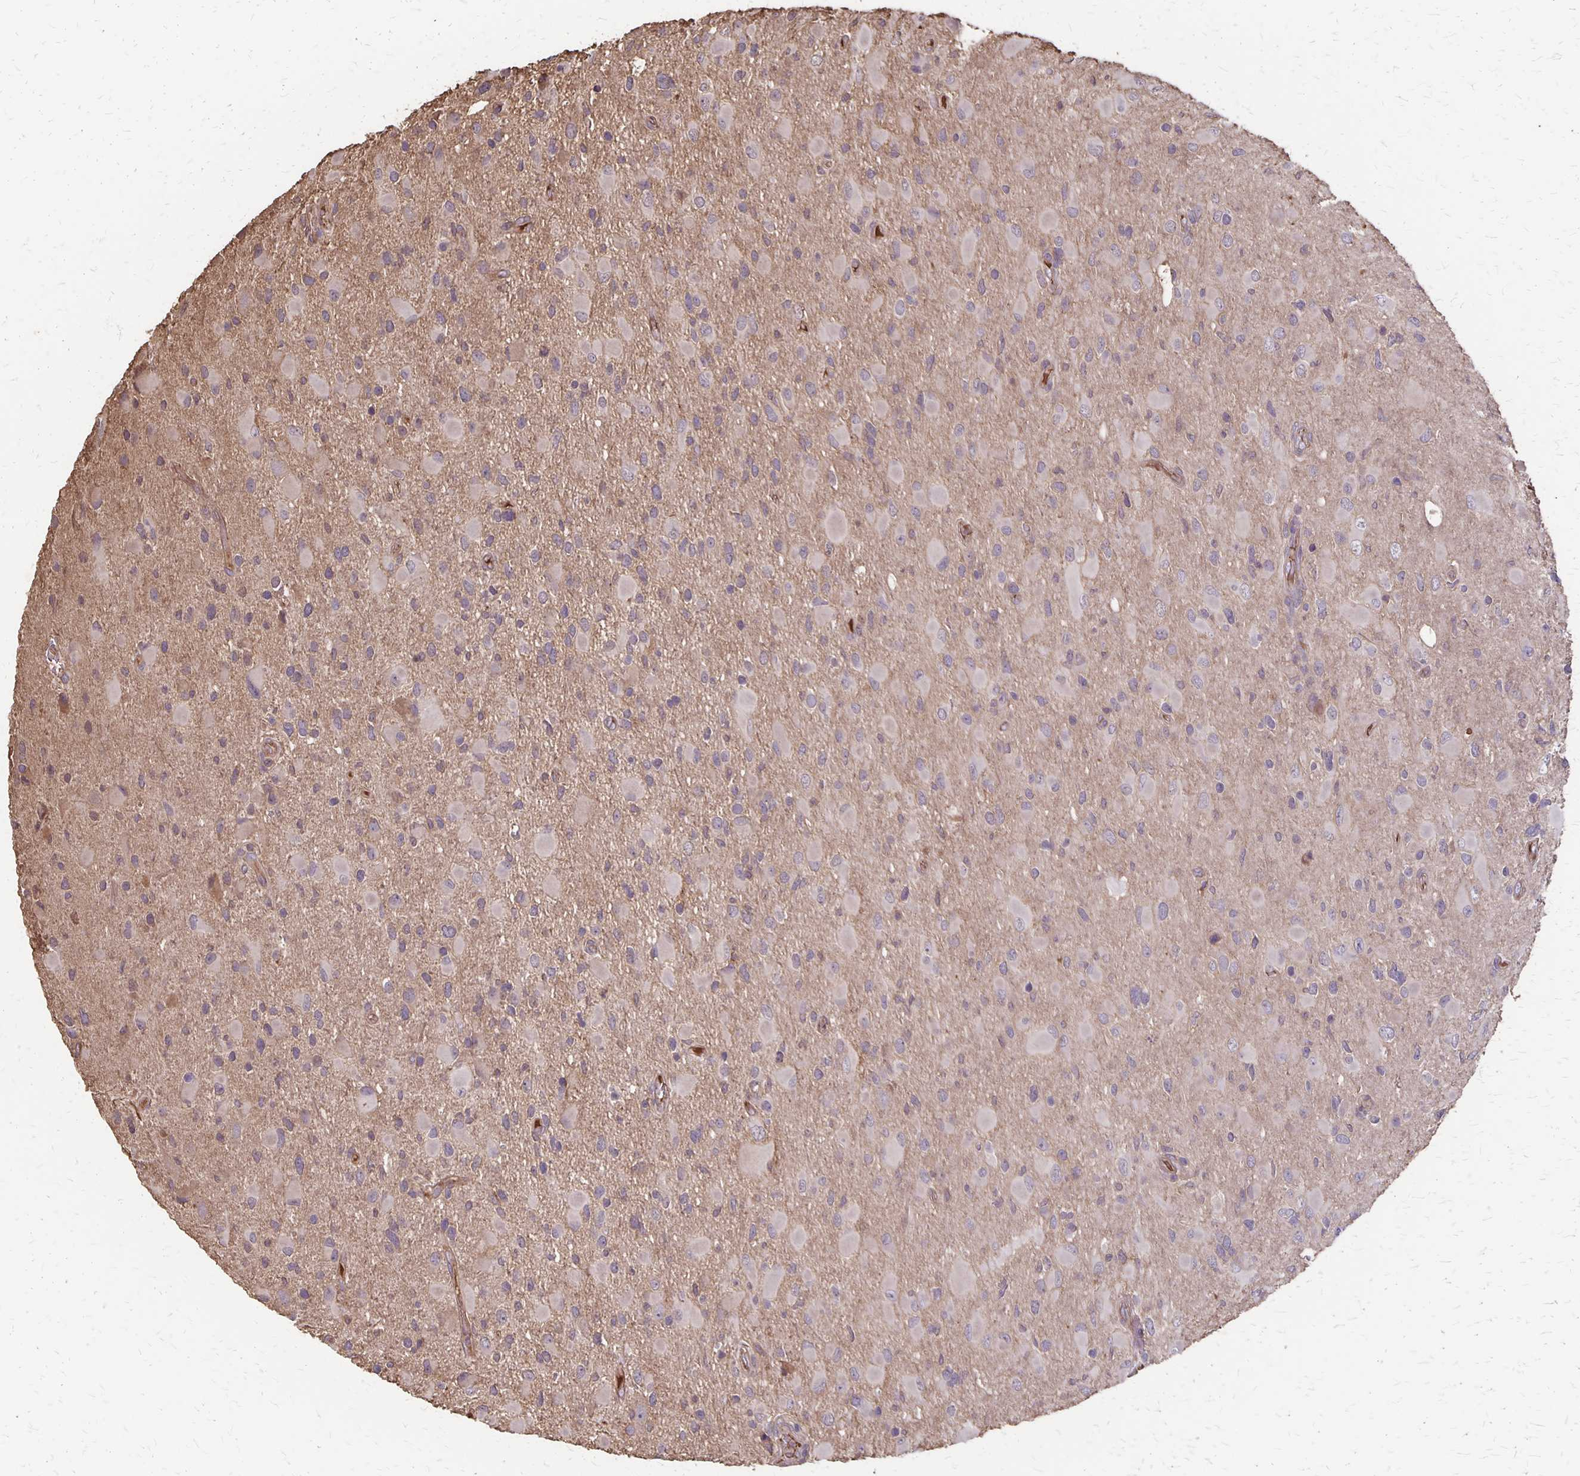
{"staining": {"intensity": "negative", "quantity": "none", "location": "none"}, "tissue": "glioma", "cell_type": "Tumor cells", "image_type": "cancer", "snomed": [{"axis": "morphology", "description": "Glioma, malignant, Low grade"}, {"axis": "topography", "description": "Brain"}], "caption": "Immunohistochemistry of glioma reveals no expression in tumor cells.", "gene": "PROM2", "patient": {"sex": "female", "age": 32}}